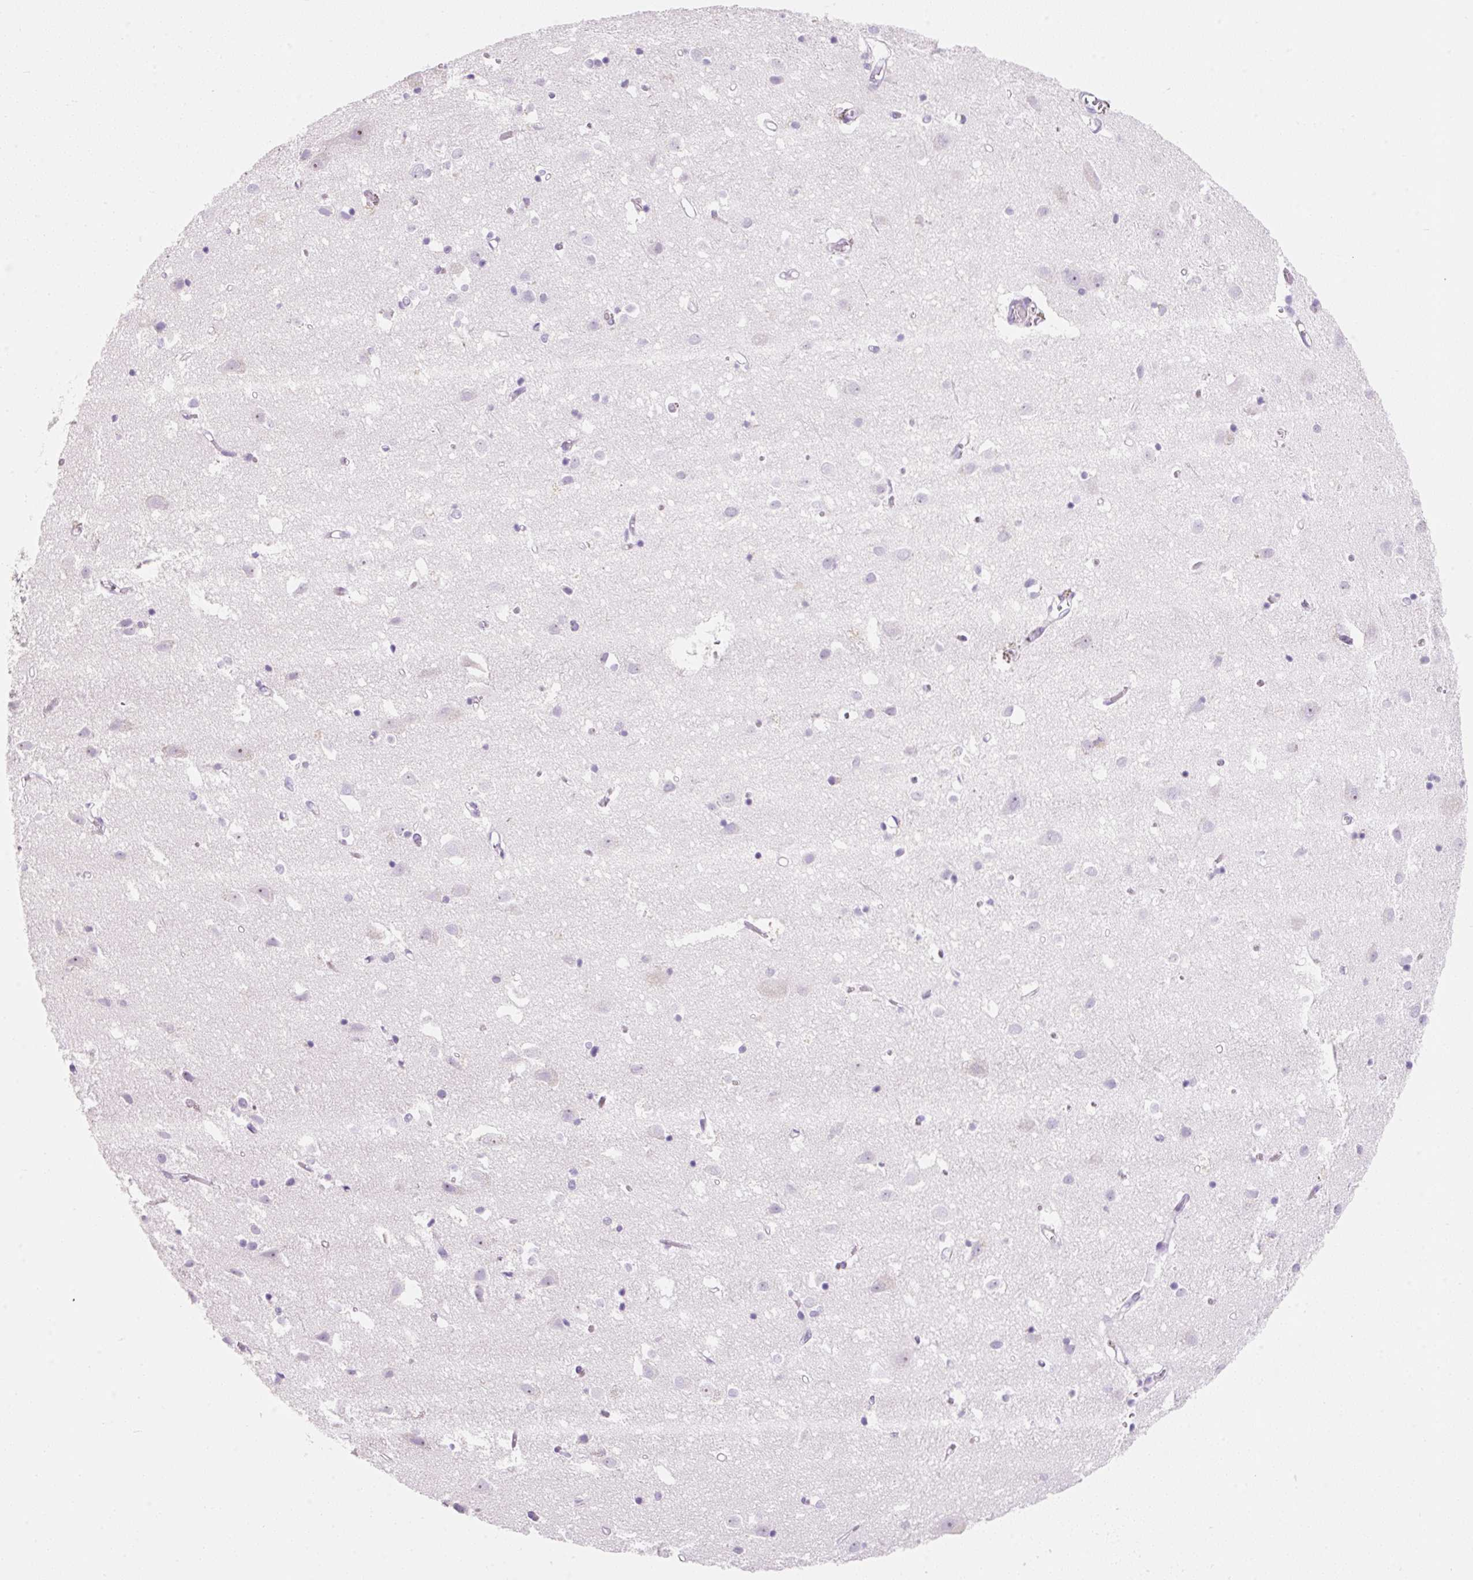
{"staining": {"intensity": "negative", "quantity": "none", "location": "none"}, "tissue": "cerebral cortex", "cell_type": "Endothelial cells", "image_type": "normal", "snomed": [{"axis": "morphology", "description": "Normal tissue, NOS"}, {"axis": "topography", "description": "Cerebral cortex"}], "caption": "Protein analysis of unremarkable cerebral cortex reveals no significant positivity in endothelial cells. (DAB immunohistochemistry visualized using brightfield microscopy, high magnification).", "gene": "ZNF121", "patient": {"sex": "male", "age": 70}}